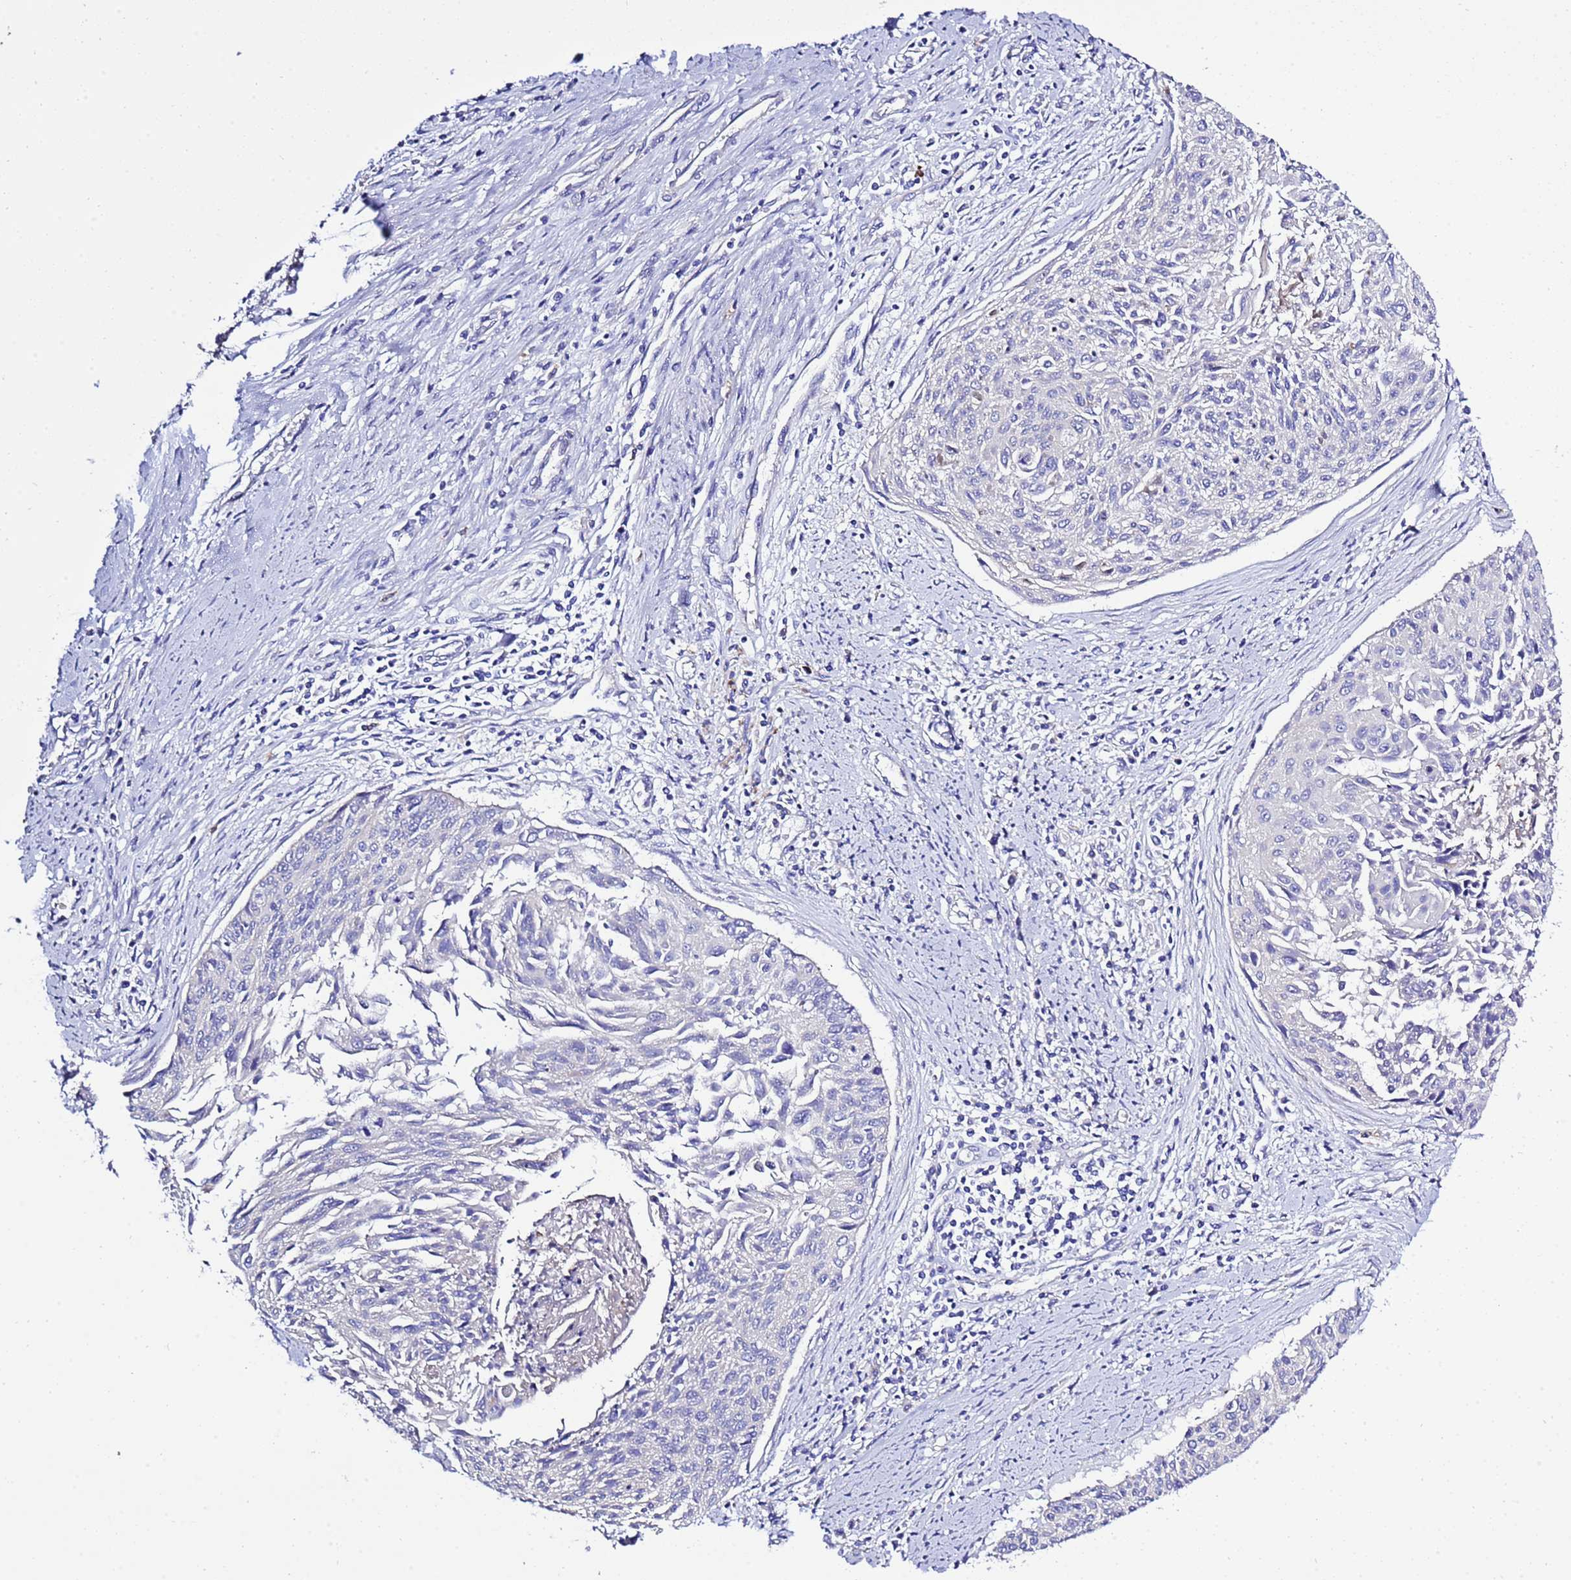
{"staining": {"intensity": "negative", "quantity": "none", "location": "none"}, "tissue": "cervical cancer", "cell_type": "Tumor cells", "image_type": "cancer", "snomed": [{"axis": "morphology", "description": "Squamous cell carcinoma, NOS"}, {"axis": "topography", "description": "Cervix"}], "caption": "This is a micrograph of IHC staining of cervical cancer, which shows no staining in tumor cells.", "gene": "KICS2", "patient": {"sex": "female", "age": 55}}